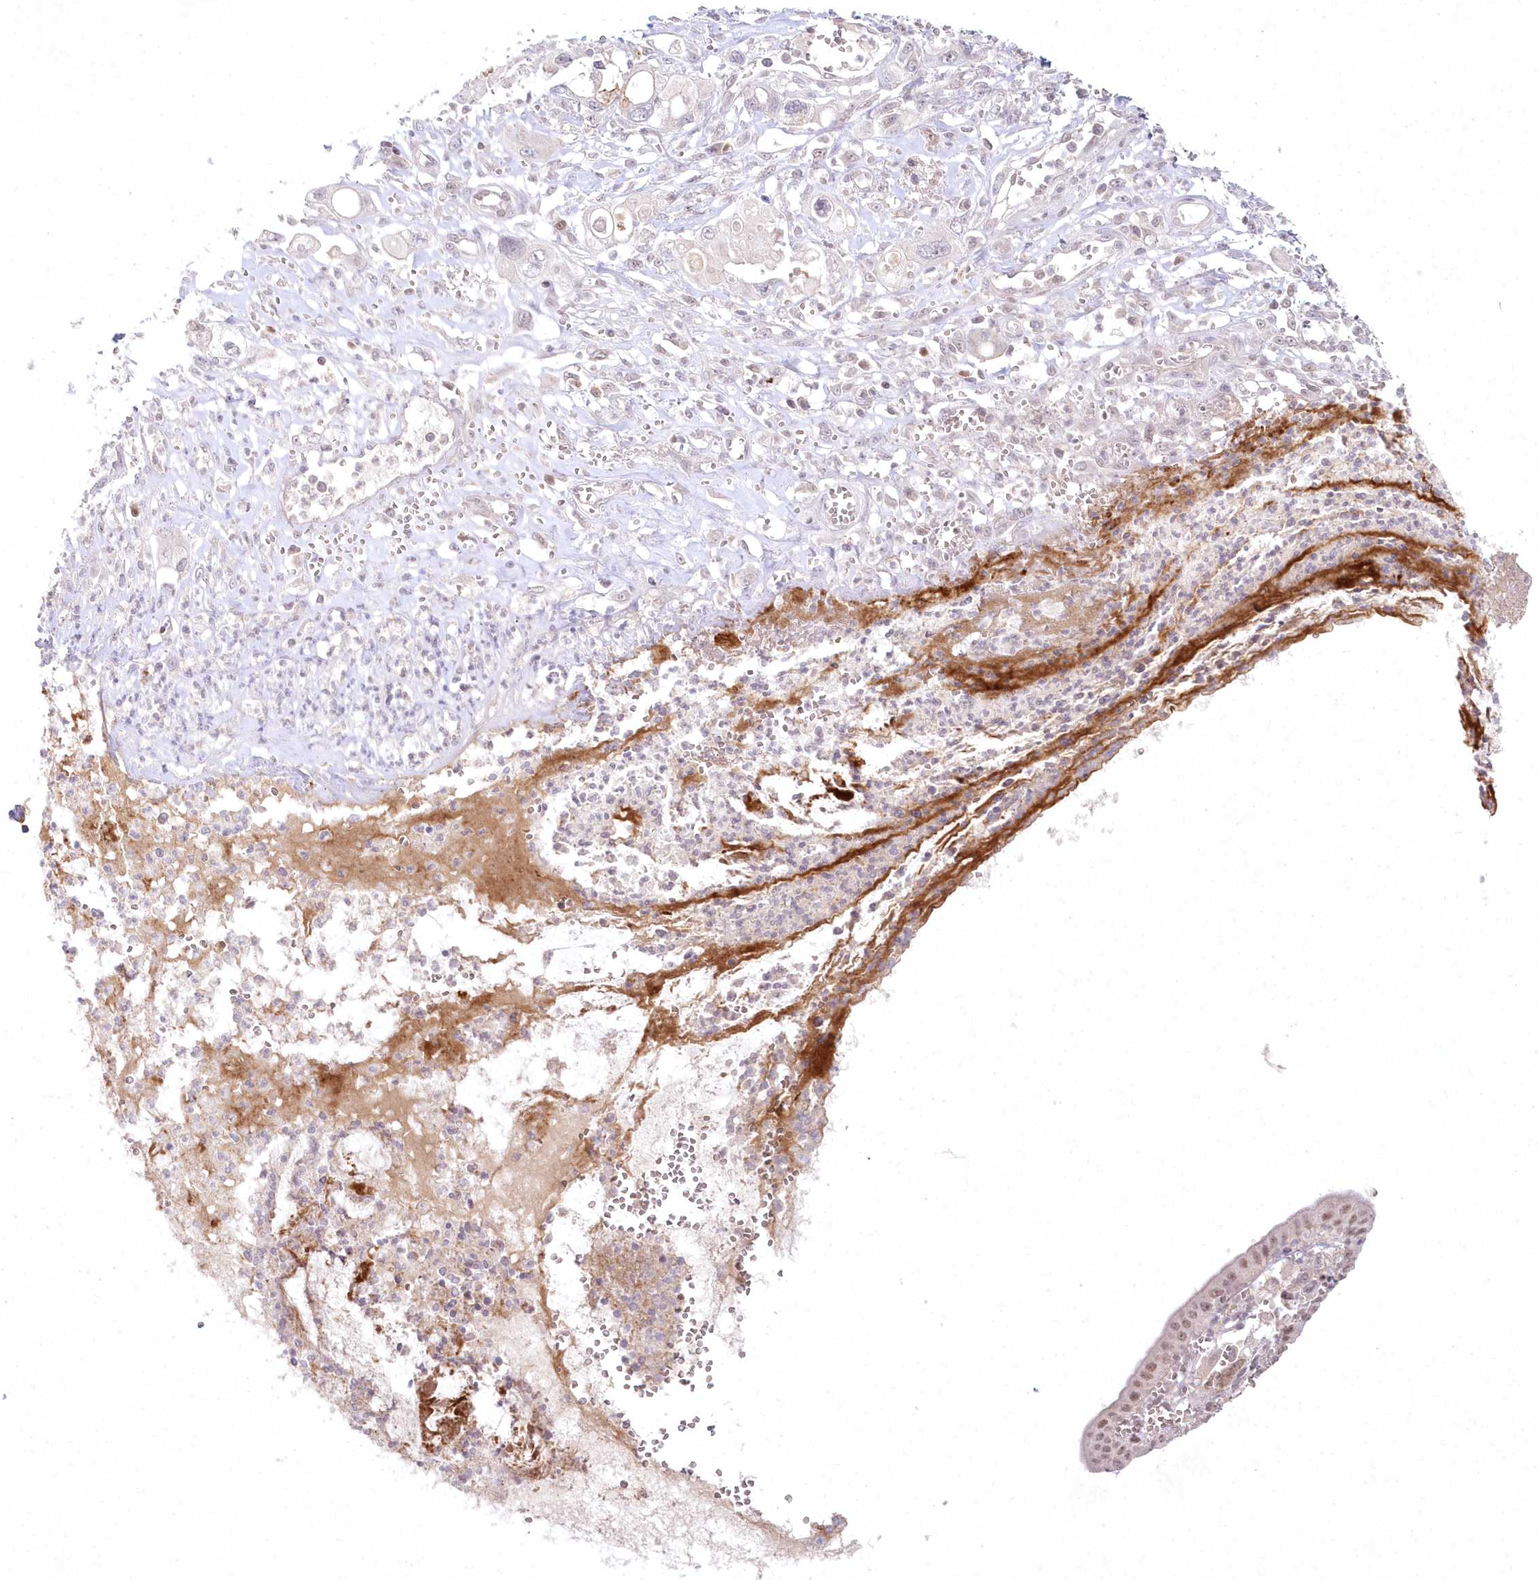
{"staining": {"intensity": "negative", "quantity": "none", "location": "none"}, "tissue": "pancreatic cancer", "cell_type": "Tumor cells", "image_type": "cancer", "snomed": [{"axis": "morphology", "description": "Adenocarcinoma, NOS"}, {"axis": "topography", "description": "Pancreas"}], "caption": "Immunohistochemistry (IHC) of human adenocarcinoma (pancreatic) reveals no expression in tumor cells.", "gene": "ASCC1", "patient": {"sex": "male", "age": 68}}